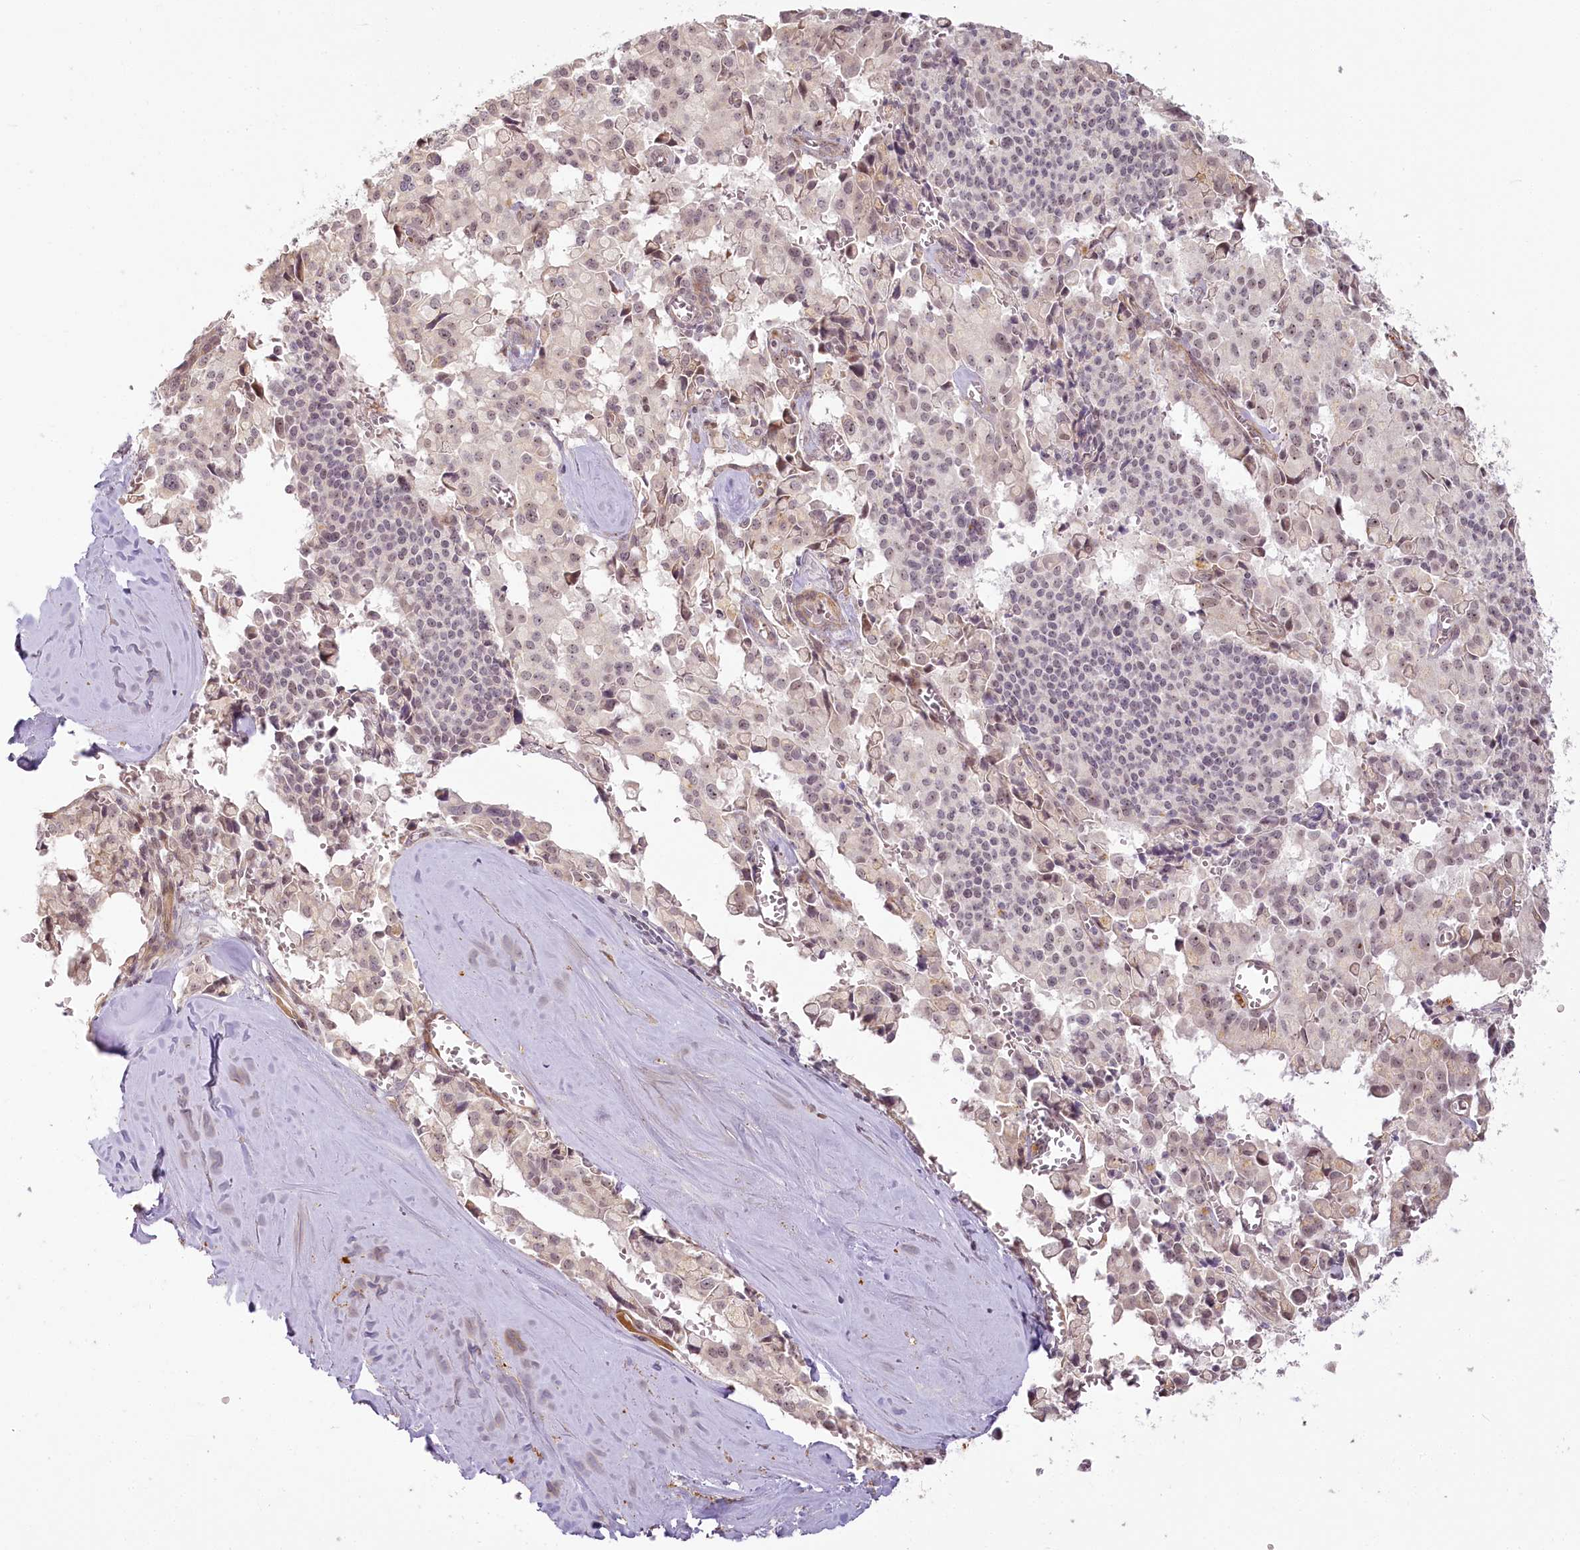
{"staining": {"intensity": "weak", "quantity": ">75%", "location": "nuclear"}, "tissue": "pancreatic cancer", "cell_type": "Tumor cells", "image_type": "cancer", "snomed": [{"axis": "morphology", "description": "Adenocarcinoma, NOS"}, {"axis": "topography", "description": "Pancreas"}], "caption": "Protein expression analysis of human adenocarcinoma (pancreatic) reveals weak nuclear expression in approximately >75% of tumor cells.", "gene": "EXOSC7", "patient": {"sex": "male", "age": 65}}